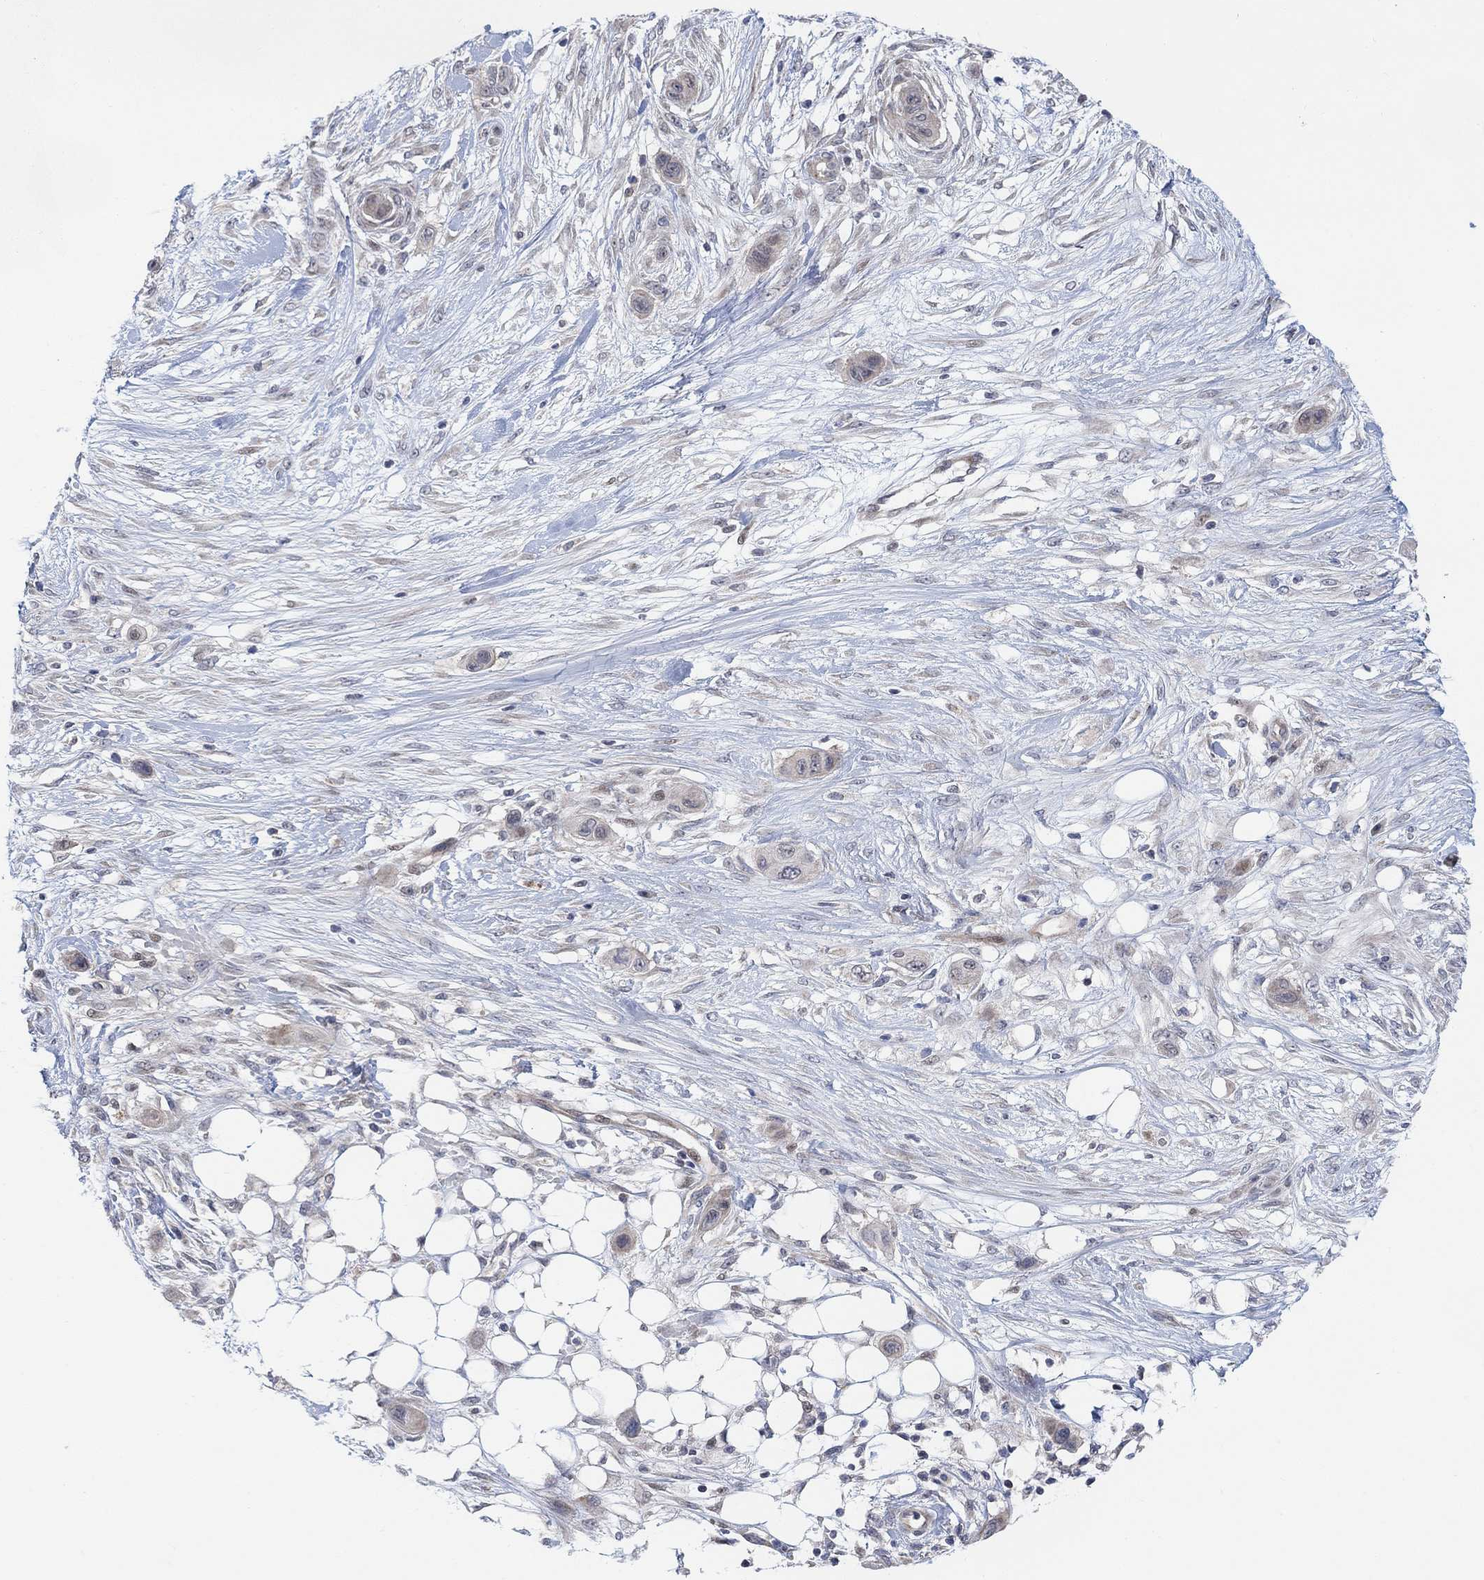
{"staining": {"intensity": "weak", "quantity": "<25%", "location": "cytoplasmic/membranous"}, "tissue": "skin cancer", "cell_type": "Tumor cells", "image_type": "cancer", "snomed": [{"axis": "morphology", "description": "Squamous cell carcinoma, NOS"}, {"axis": "topography", "description": "Skin"}], "caption": "Image shows no protein staining in tumor cells of skin cancer (squamous cell carcinoma) tissue.", "gene": "CNTF", "patient": {"sex": "male", "age": 79}}